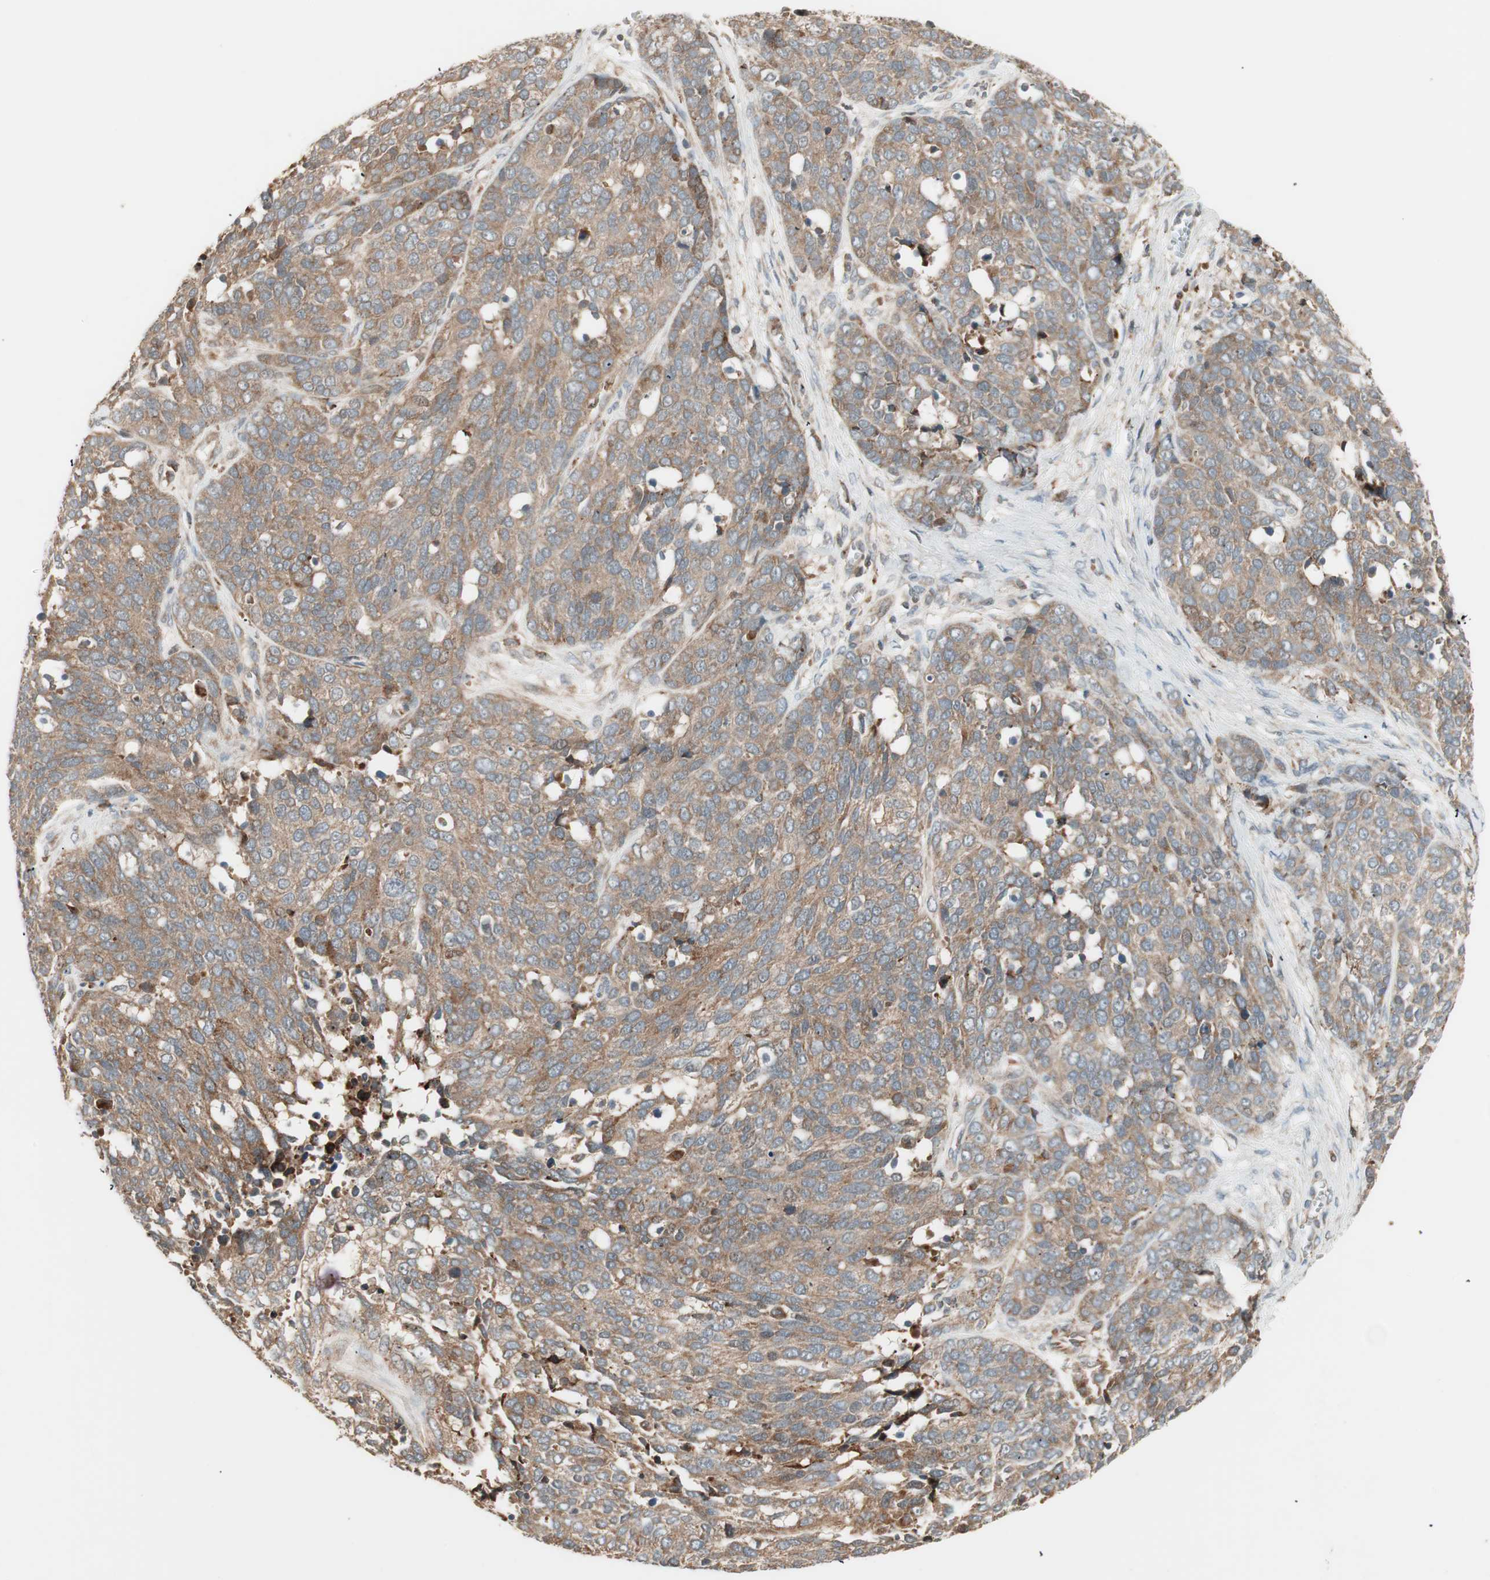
{"staining": {"intensity": "moderate", "quantity": ">75%", "location": "cytoplasmic/membranous"}, "tissue": "ovarian cancer", "cell_type": "Tumor cells", "image_type": "cancer", "snomed": [{"axis": "morphology", "description": "Cystadenocarcinoma, serous, NOS"}, {"axis": "topography", "description": "Ovary"}], "caption": "Ovarian cancer (serous cystadenocarcinoma) tissue exhibits moderate cytoplasmic/membranous staining in about >75% of tumor cells The staining was performed using DAB (3,3'-diaminobenzidine), with brown indicating positive protein expression. Nuclei are stained blue with hematoxylin.", "gene": "SFRP1", "patient": {"sex": "female", "age": 44}}